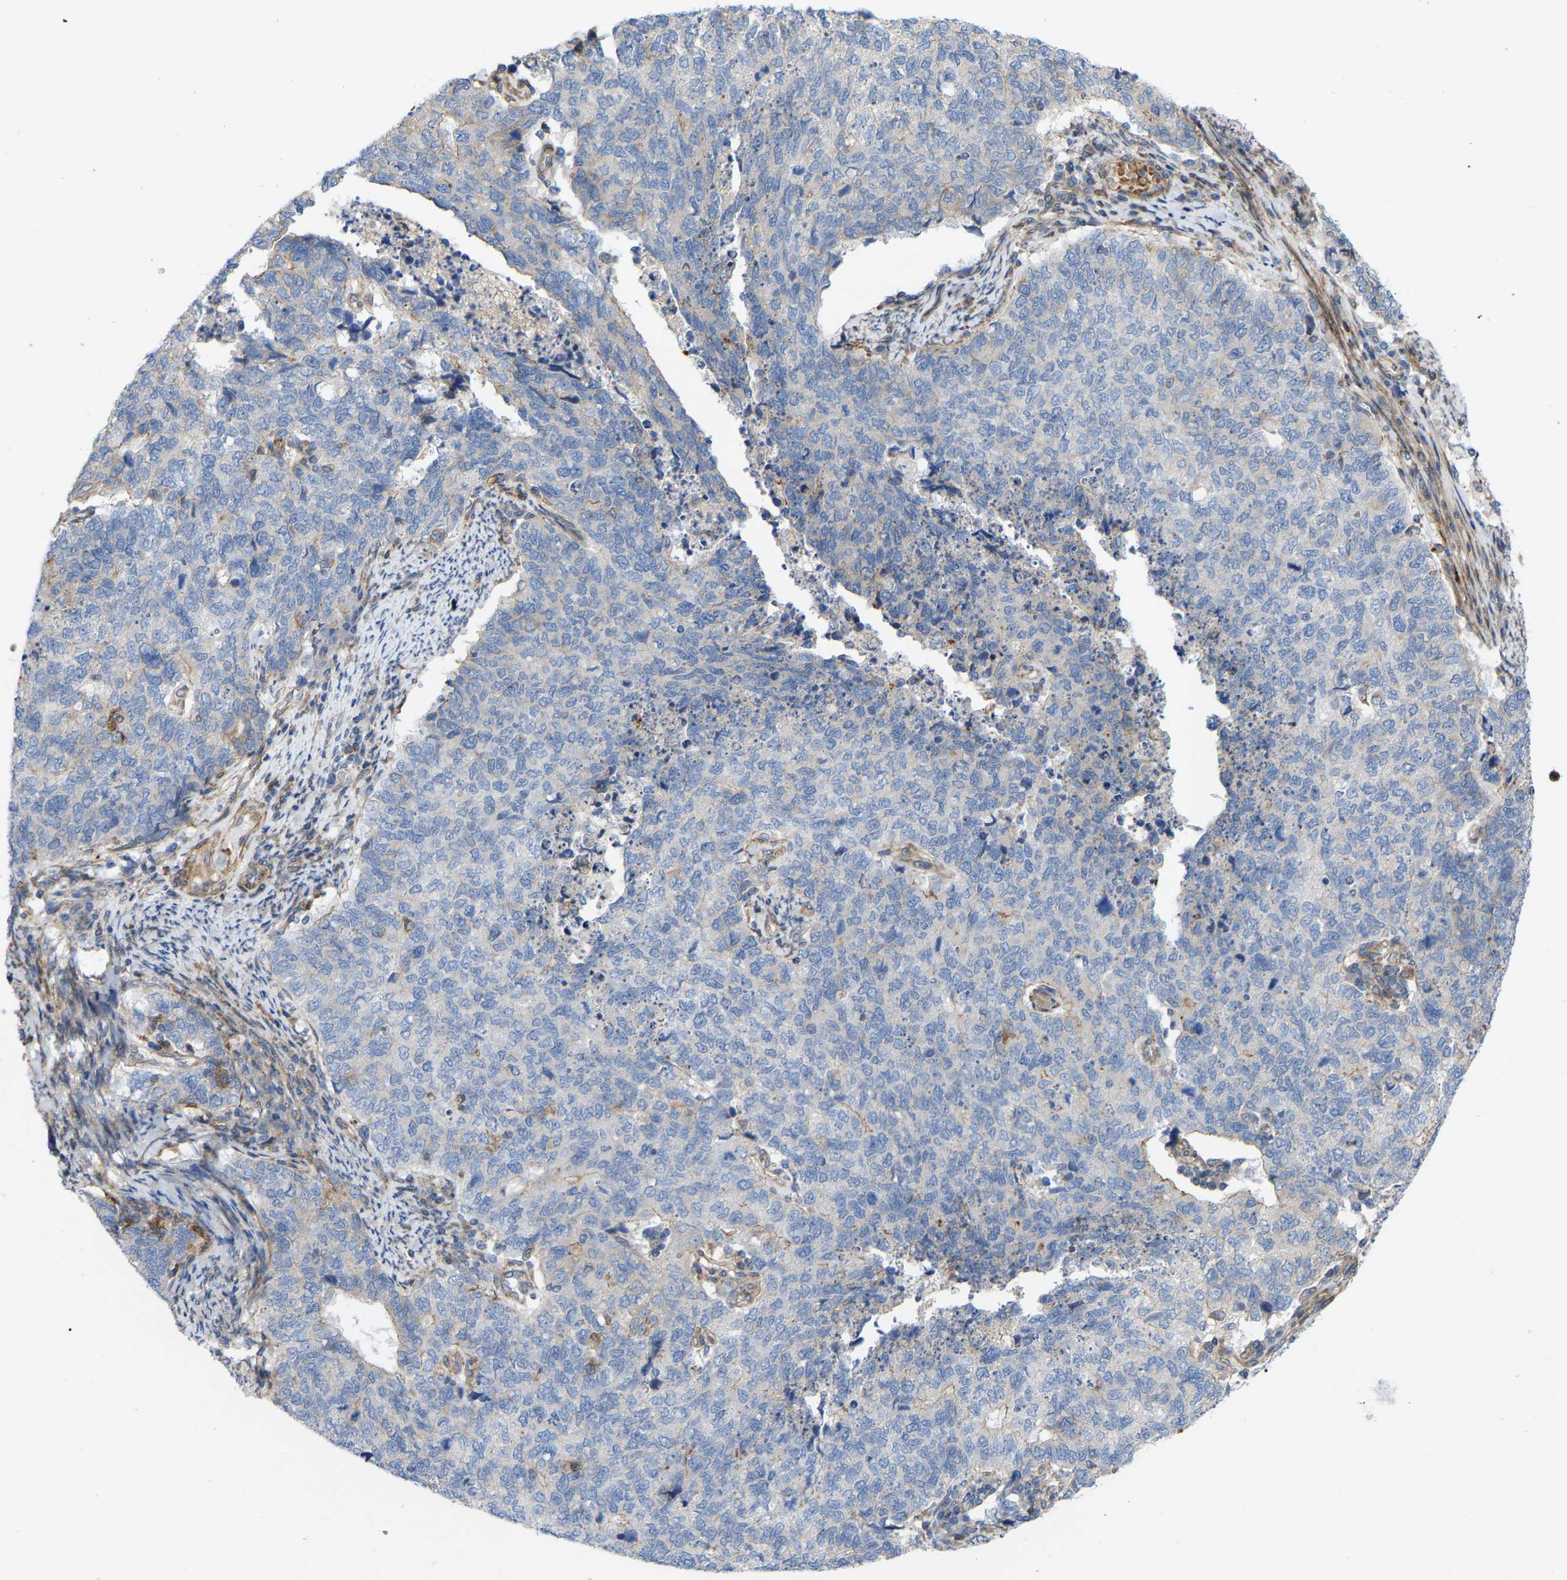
{"staining": {"intensity": "negative", "quantity": "none", "location": "none"}, "tissue": "cervical cancer", "cell_type": "Tumor cells", "image_type": "cancer", "snomed": [{"axis": "morphology", "description": "Squamous cell carcinoma, NOS"}, {"axis": "topography", "description": "Cervix"}], "caption": "IHC image of neoplastic tissue: cervical cancer (squamous cell carcinoma) stained with DAB shows no significant protein expression in tumor cells.", "gene": "TOR1B", "patient": {"sex": "female", "age": 63}}